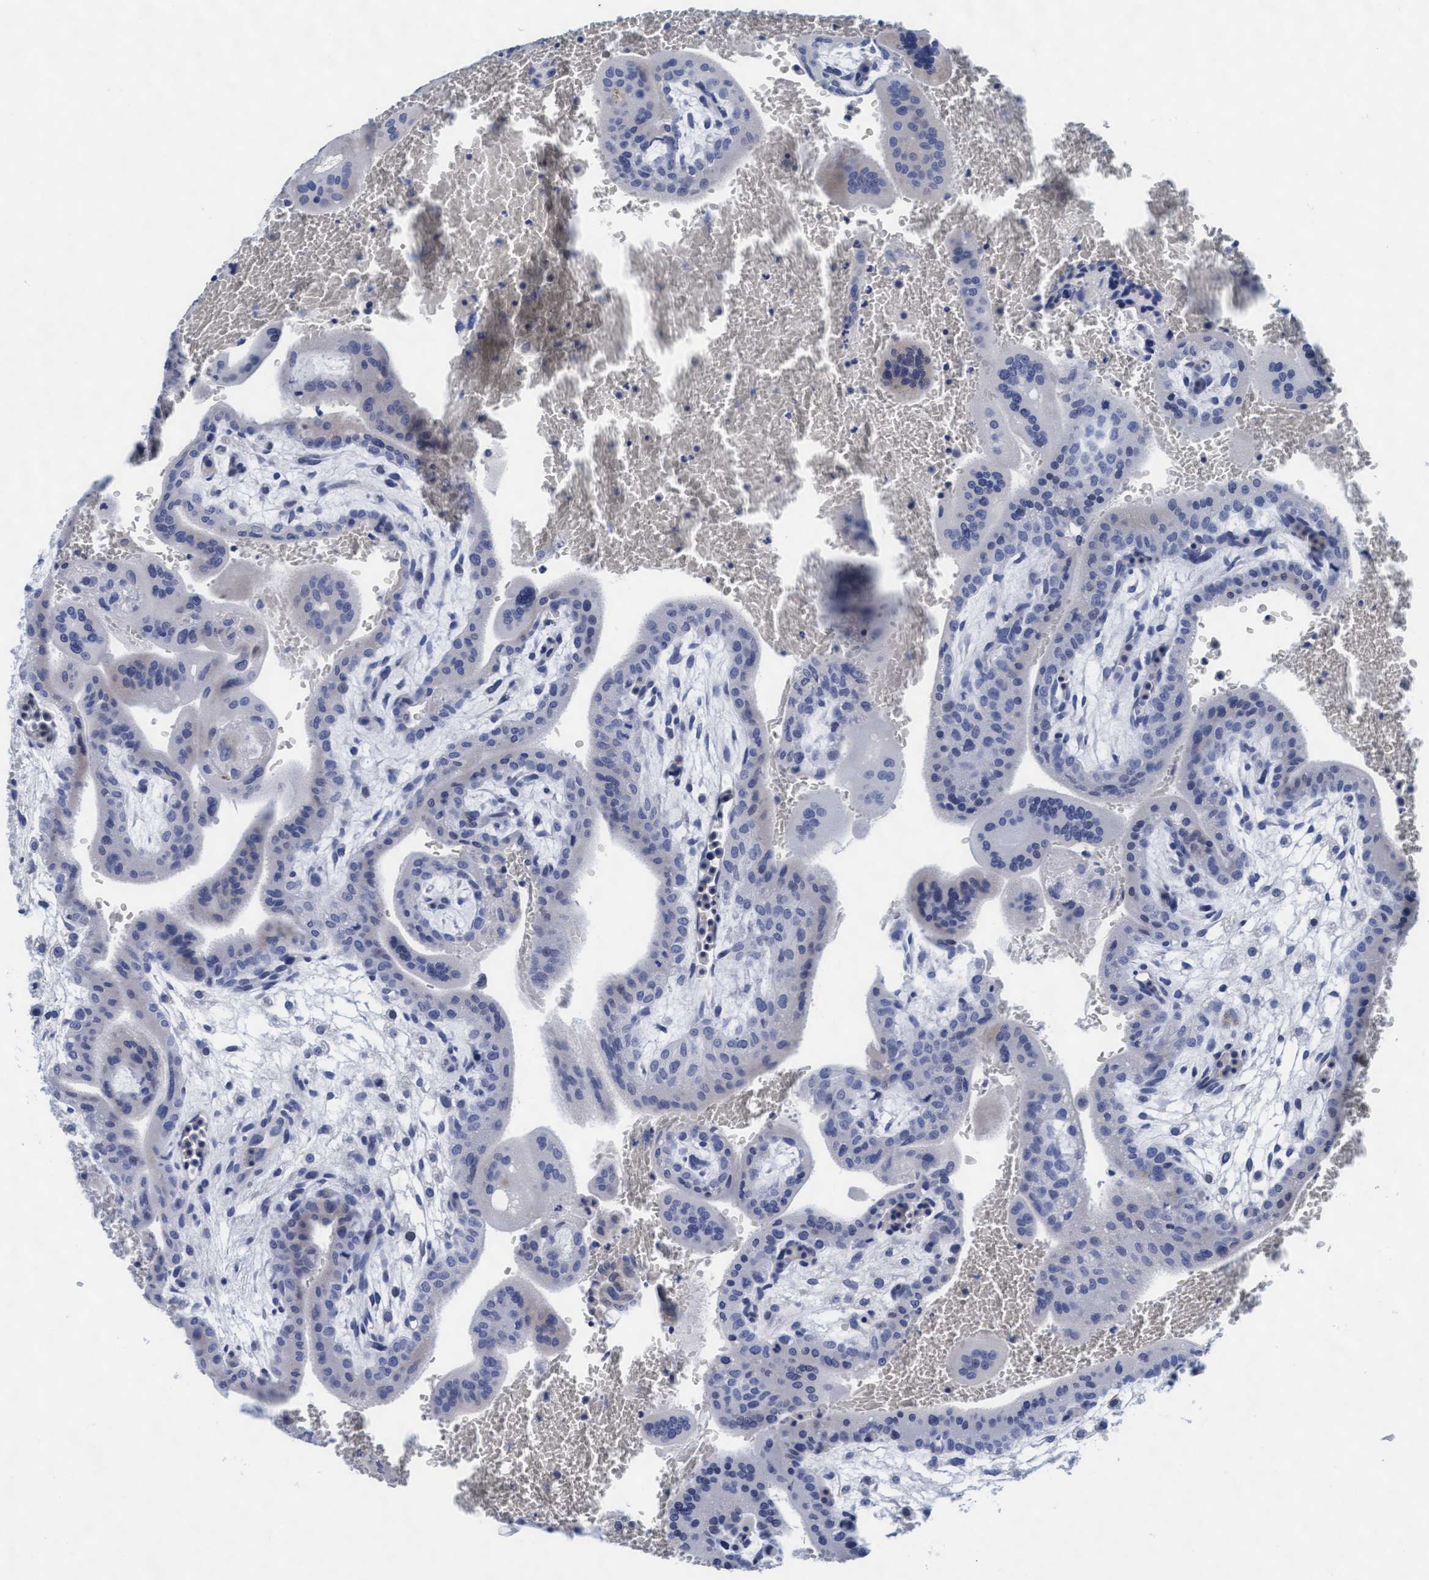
{"staining": {"intensity": "negative", "quantity": "none", "location": "none"}, "tissue": "placenta", "cell_type": "Trophoblastic cells", "image_type": "normal", "snomed": [{"axis": "morphology", "description": "Normal tissue, NOS"}, {"axis": "topography", "description": "Placenta"}], "caption": "This is an IHC image of unremarkable placenta. There is no staining in trophoblastic cells.", "gene": "ARSG", "patient": {"sex": "female", "age": 35}}